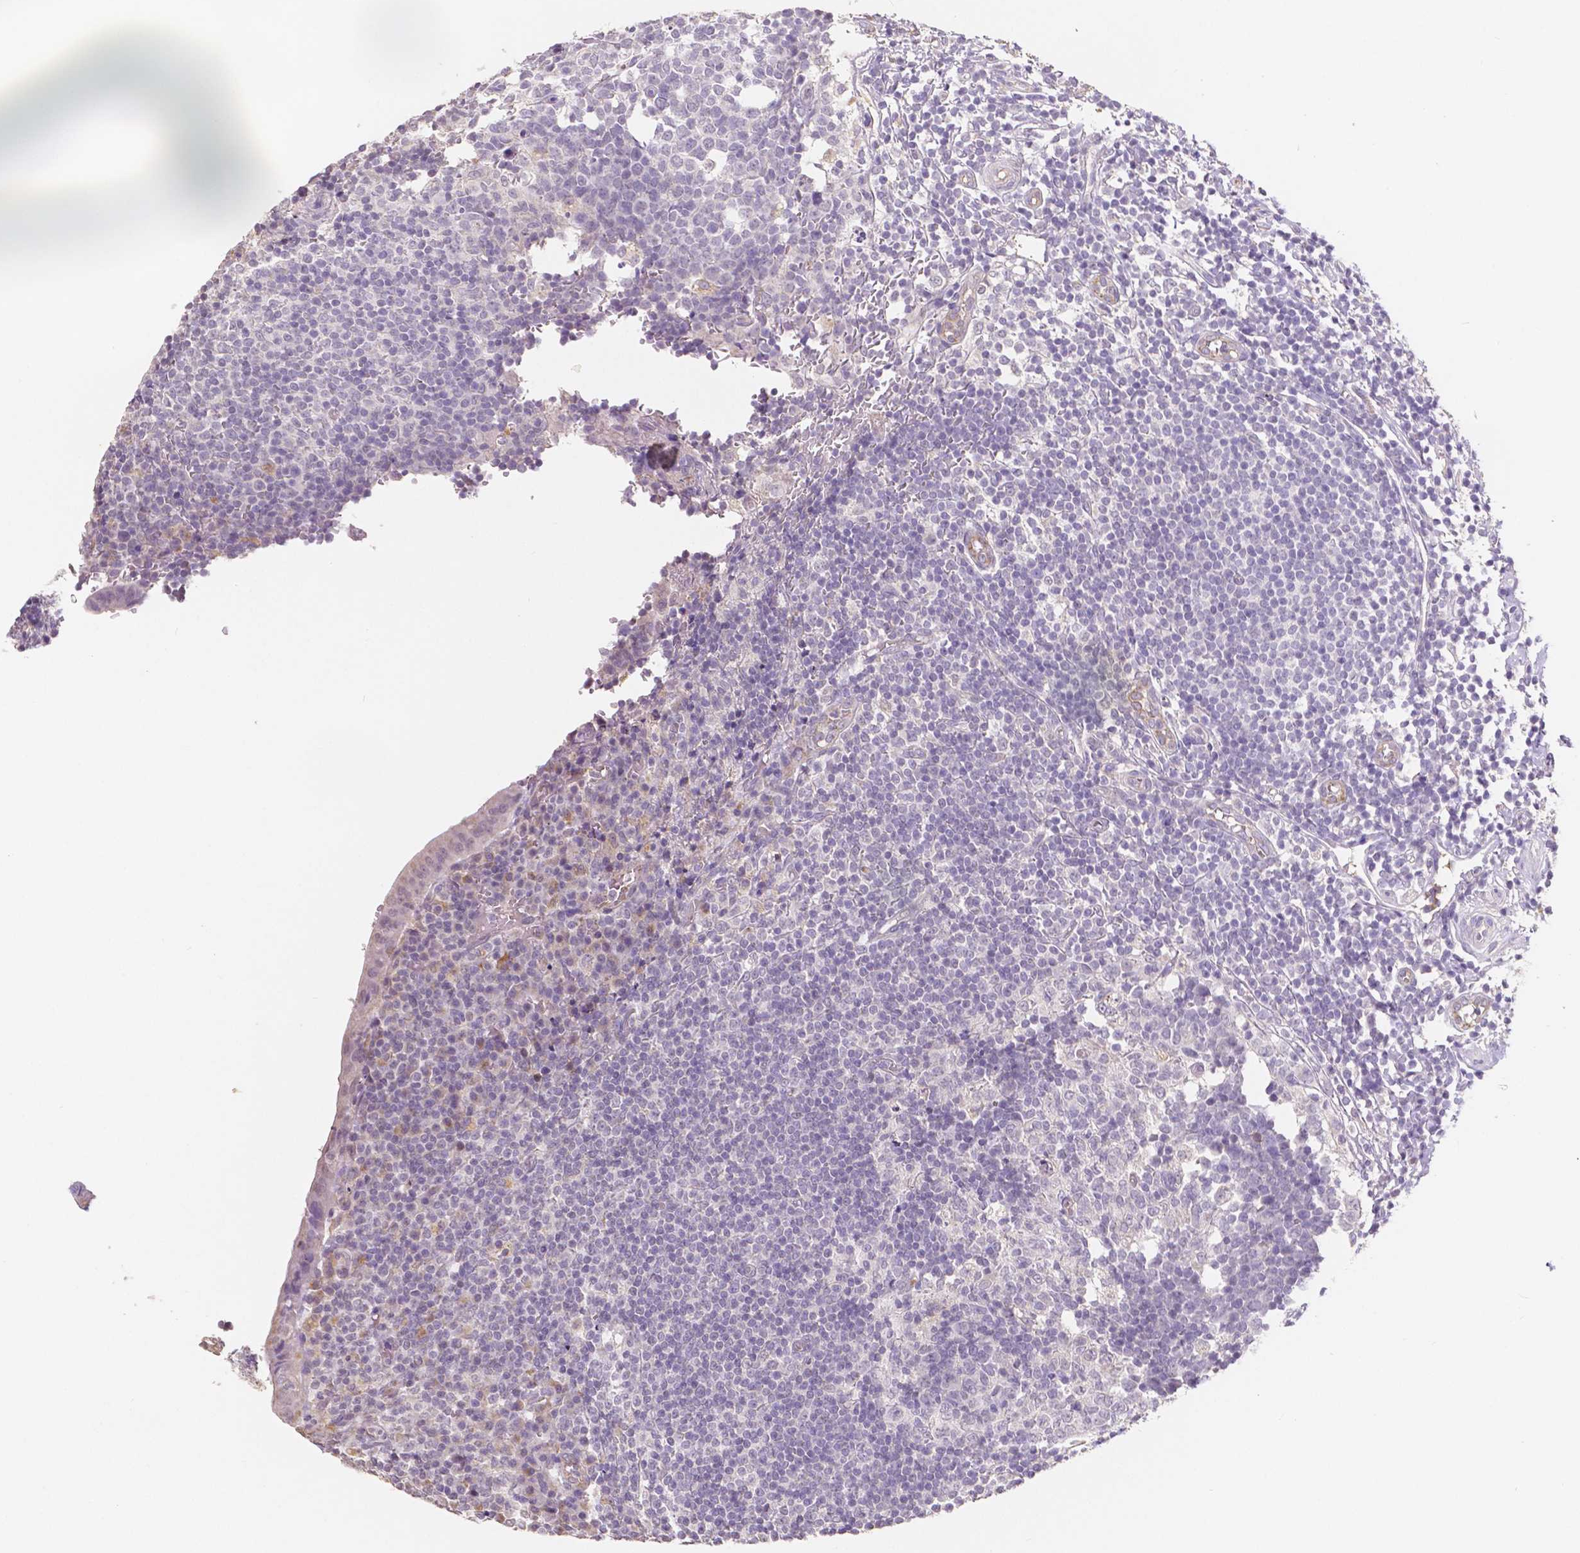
{"staining": {"intensity": "moderate", "quantity": "25%-75%", "location": "cytoplasmic/membranous"}, "tissue": "appendix", "cell_type": "Glandular cells", "image_type": "normal", "snomed": [{"axis": "morphology", "description": "Normal tissue, NOS"}, {"axis": "topography", "description": "Appendix"}], "caption": "Immunohistochemical staining of unremarkable appendix exhibits moderate cytoplasmic/membranous protein expression in about 25%-75% of glandular cells. The protein of interest is stained brown, and the nuclei are stained in blue (DAB IHC with brightfield microscopy, high magnification).", "gene": "ELAVL2", "patient": {"sex": "male", "age": 18}}